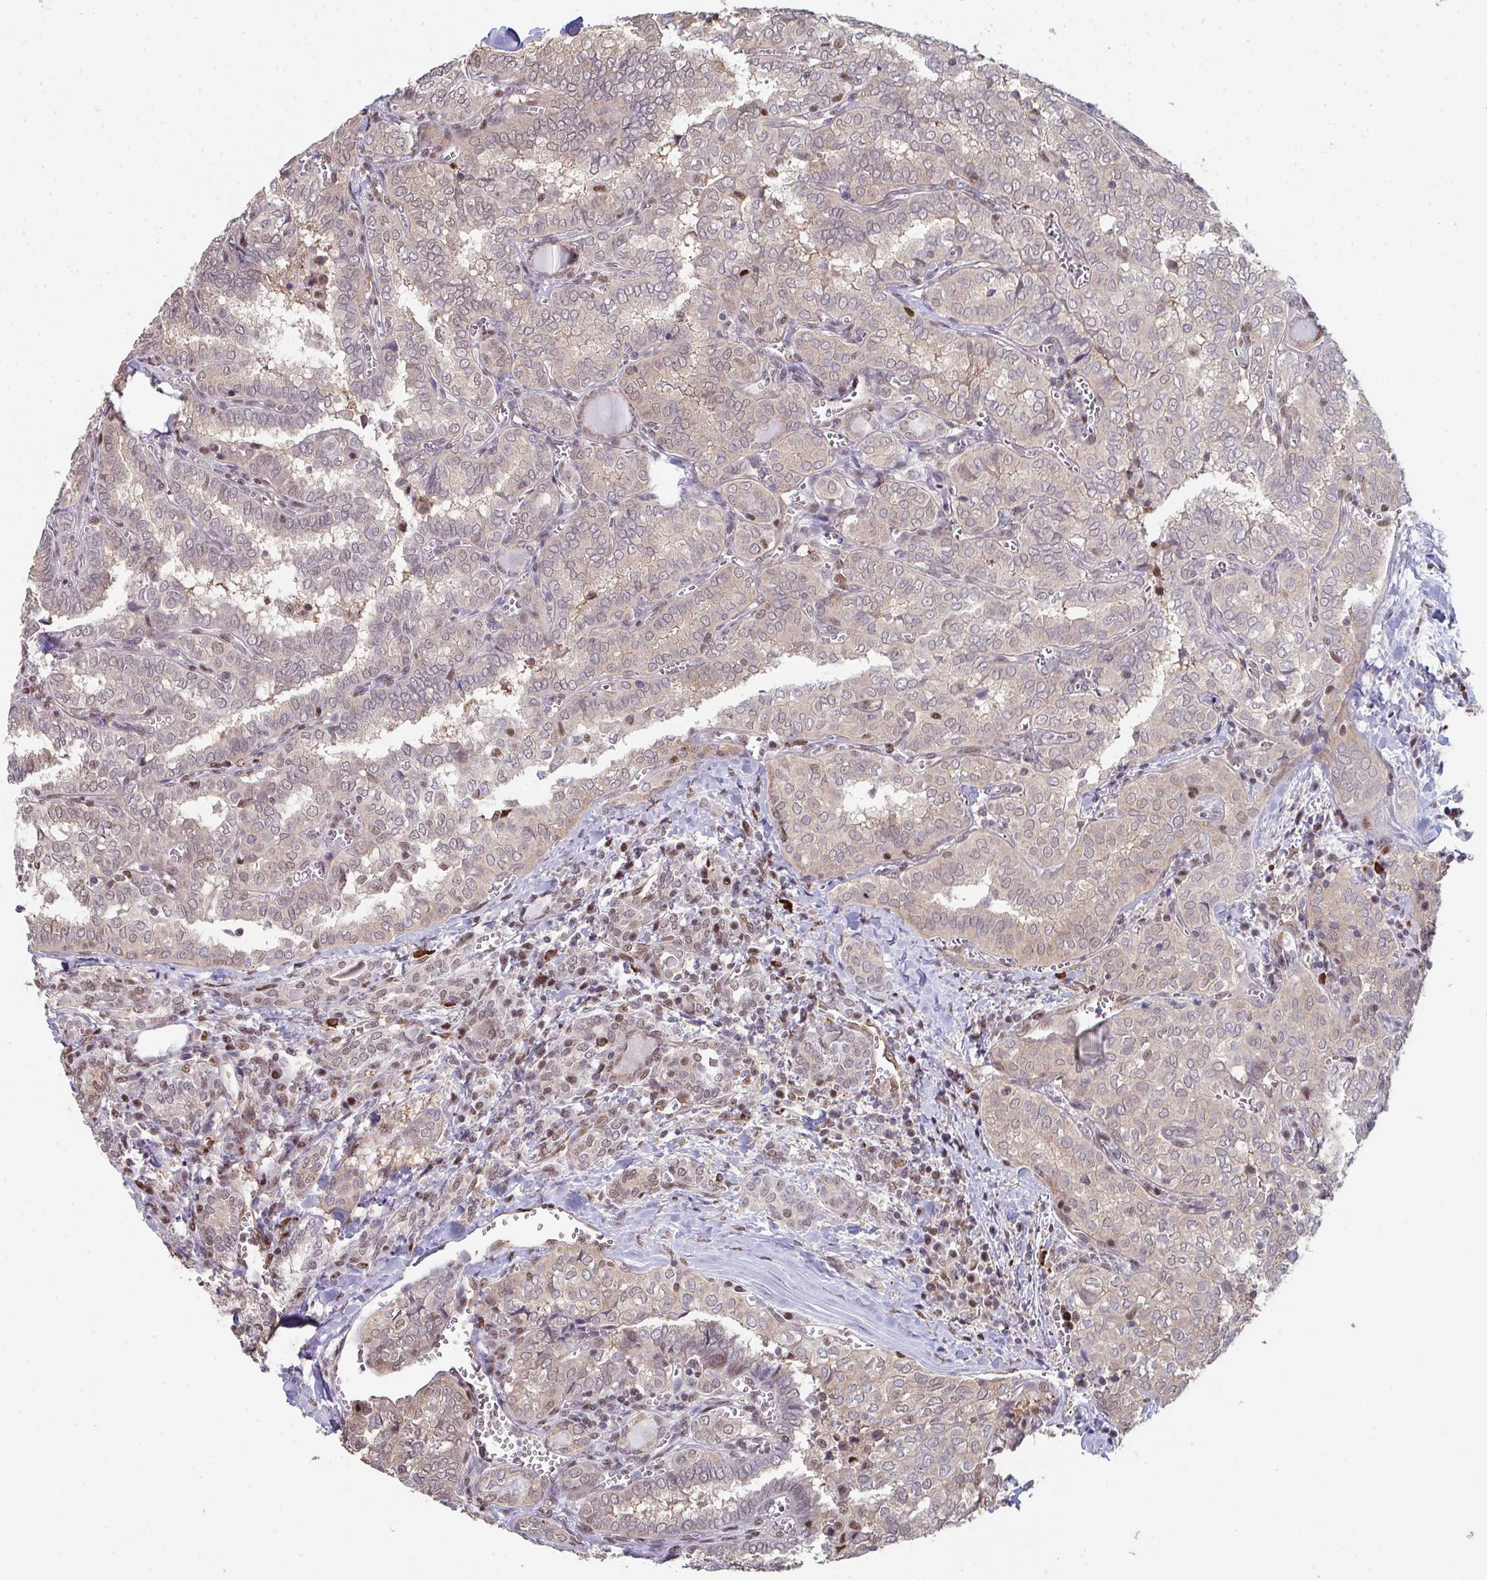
{"staining": {"intensity": "weak", "quantity": "25%-75%", "location": "cytoplasmic/membranous,nuclear"}, "tissue": "thyroid cancer", "cell_type": "Tumor cells", "image_type": "cancer", "snomed": [{"axis": "morphology", "description": "Papillary adenocarcinoma, NOS"}, {"axis": "topography", "description": "Thyroid gland"}], "caption": "IHC staining of thyroid cancer, which shows low levels of weak cytoplasmic/membranous and nuclear staining in approximately 25%-75% of tumor cells indicating weak cytoplasmic/membranous and nuclear protein positivity. The staining was performed using DAB (brown) for protein detection and nuclei were counterstained in hematoxylin (blue).", "gene": "ACD", "patient": {"sex": "female", "age": 30}}